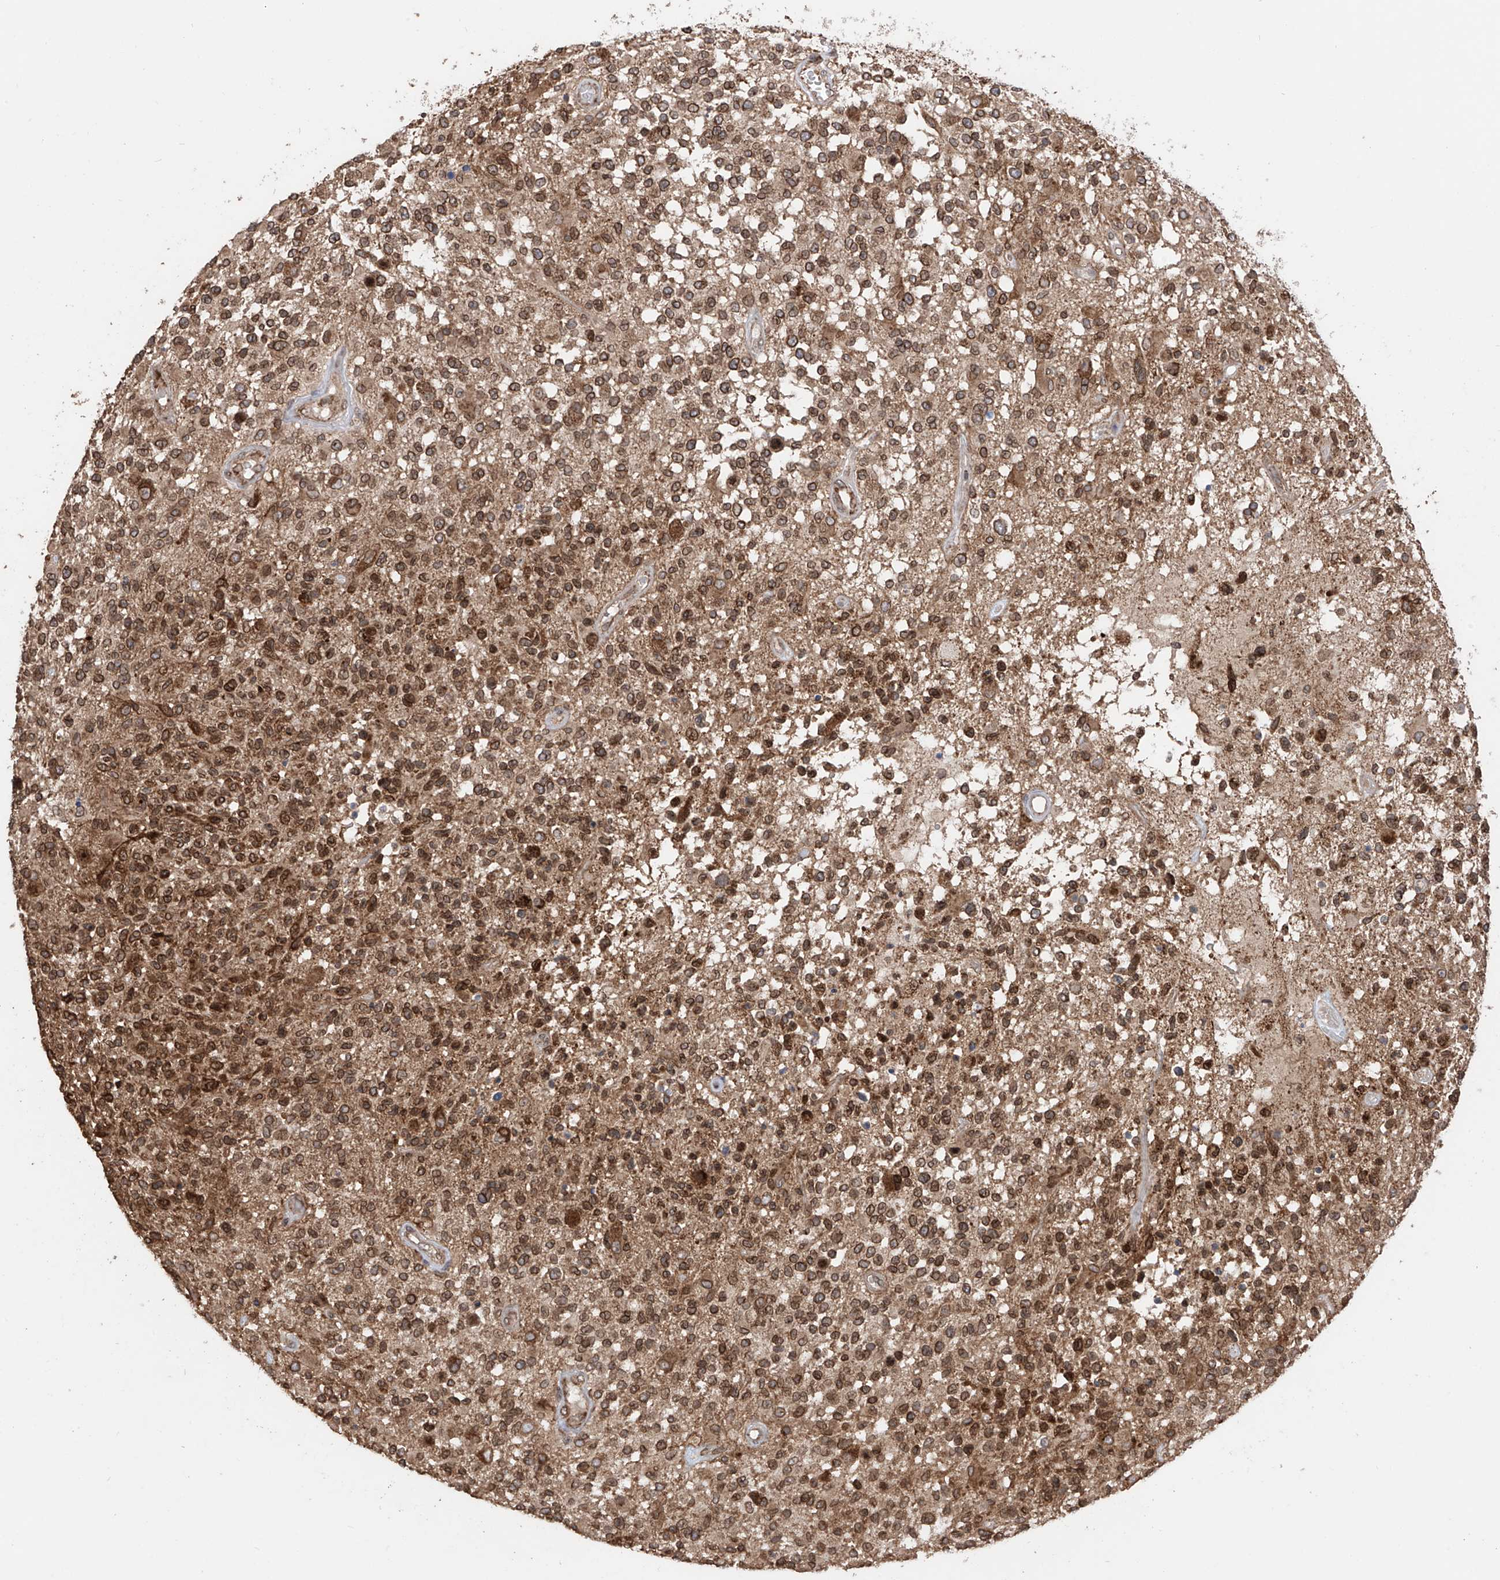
{"staining": {"intensity": "strong", "quantity": ">75%", "location": "cytoplasmic/membranous,nuclear"}, "tissue": "glioma", "cell_type": "Tumor cells", "image_type": "cancer", "snomed": [{"axis": "morphology", "description": "Glioma, malignant, High grade"}, {"axis": "morphology", "description": "Glioblastoma, NOS"}, {"axis": "topography", "description": "Brain"}], "caption": "Human glioma stained with a protein marker demonstrates strong staining in tumor cells.", "gene": "AHCTF1", "patient": {"sex": "male", "age": 60}}